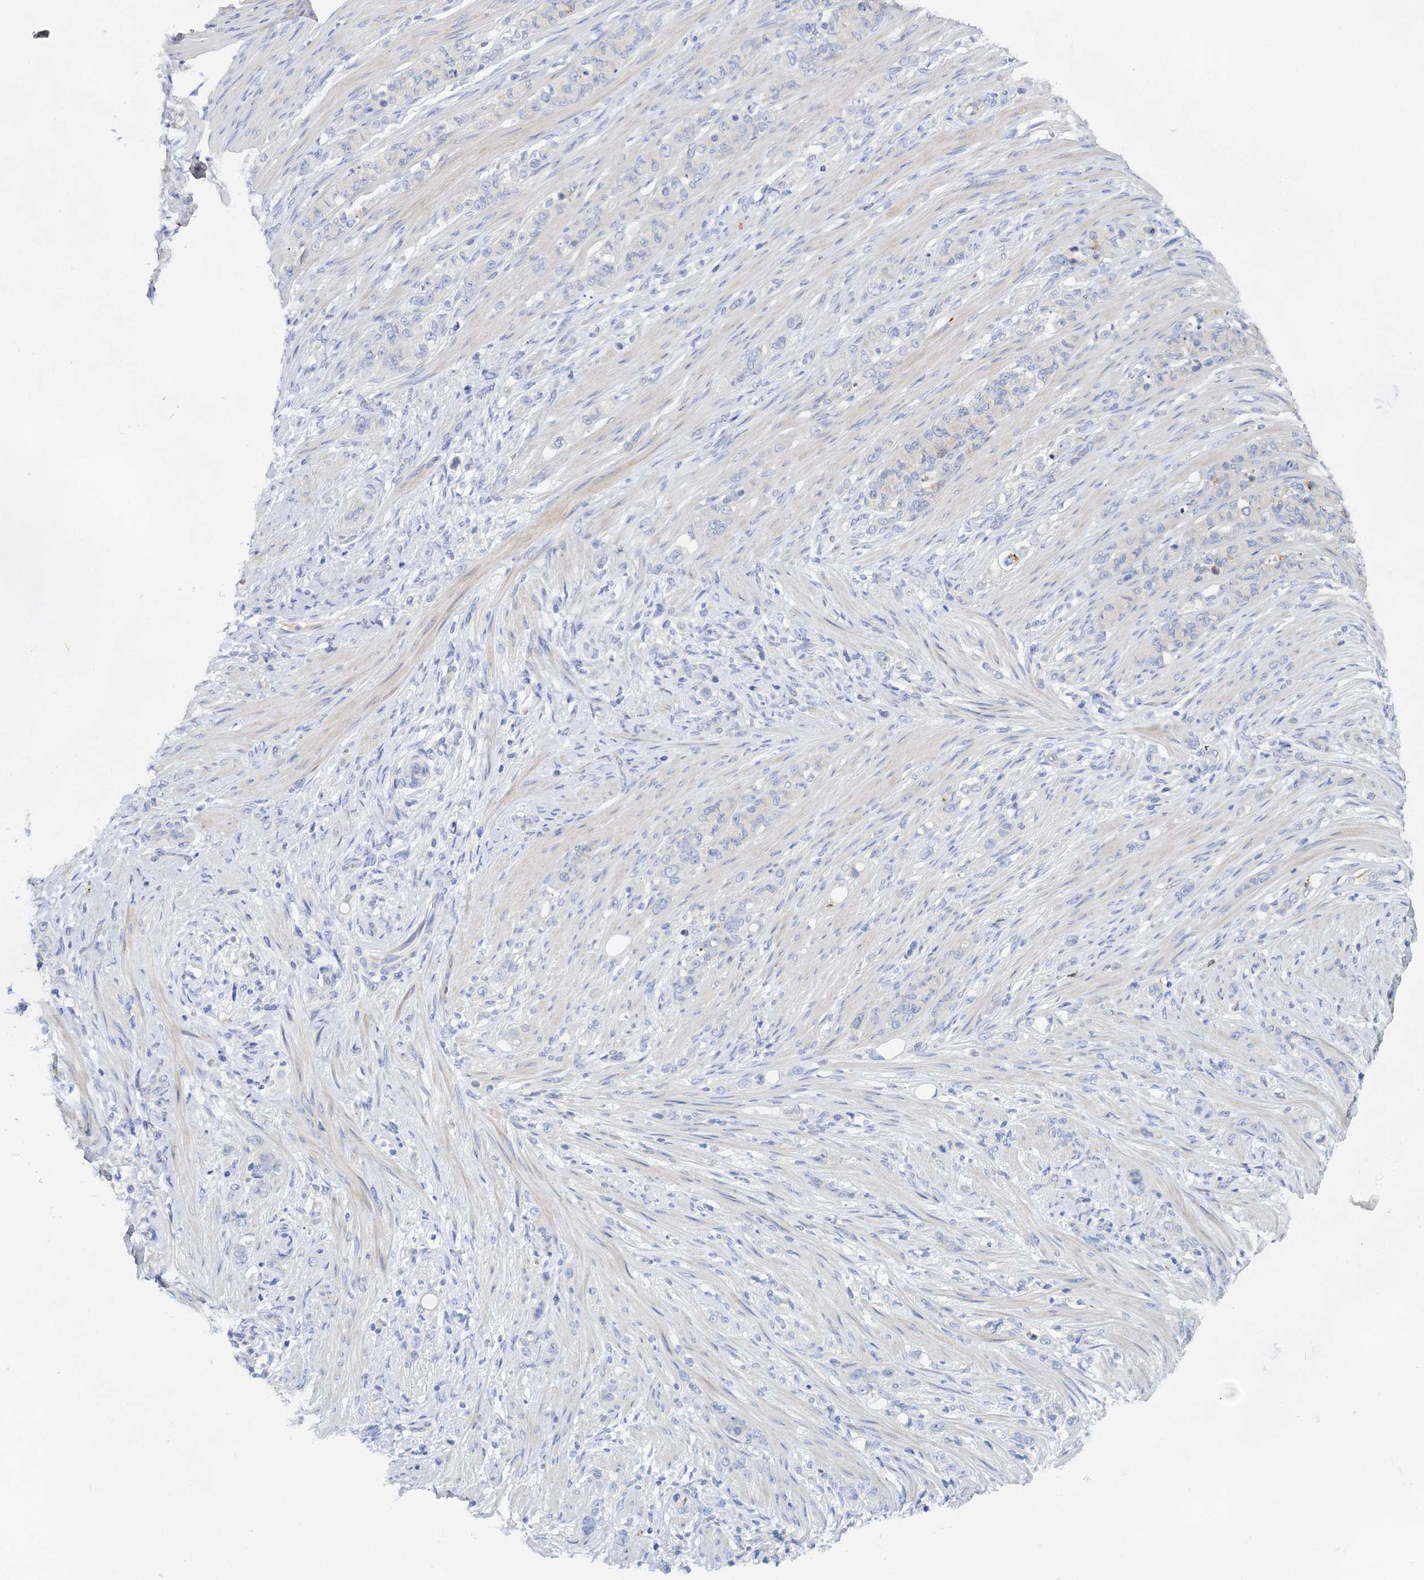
{"staining": {"intensity": "negative", "quantity": "none", "location": "none"}, "tissue": "stomach cancer", "cell_type": "Tumor cells", "image_type": "cancer", "snomed": [{"axis": "morphology", "description": "Adenocarcinoma, NOS"}, {"axis": "topography", "description": "Stomach"}], "caption": "Tumor cells are negative for brown protein staining in stomach adenocarcinoma.", "gene": "MYL6B", "patient": {"sex": "female", "age": 79}}